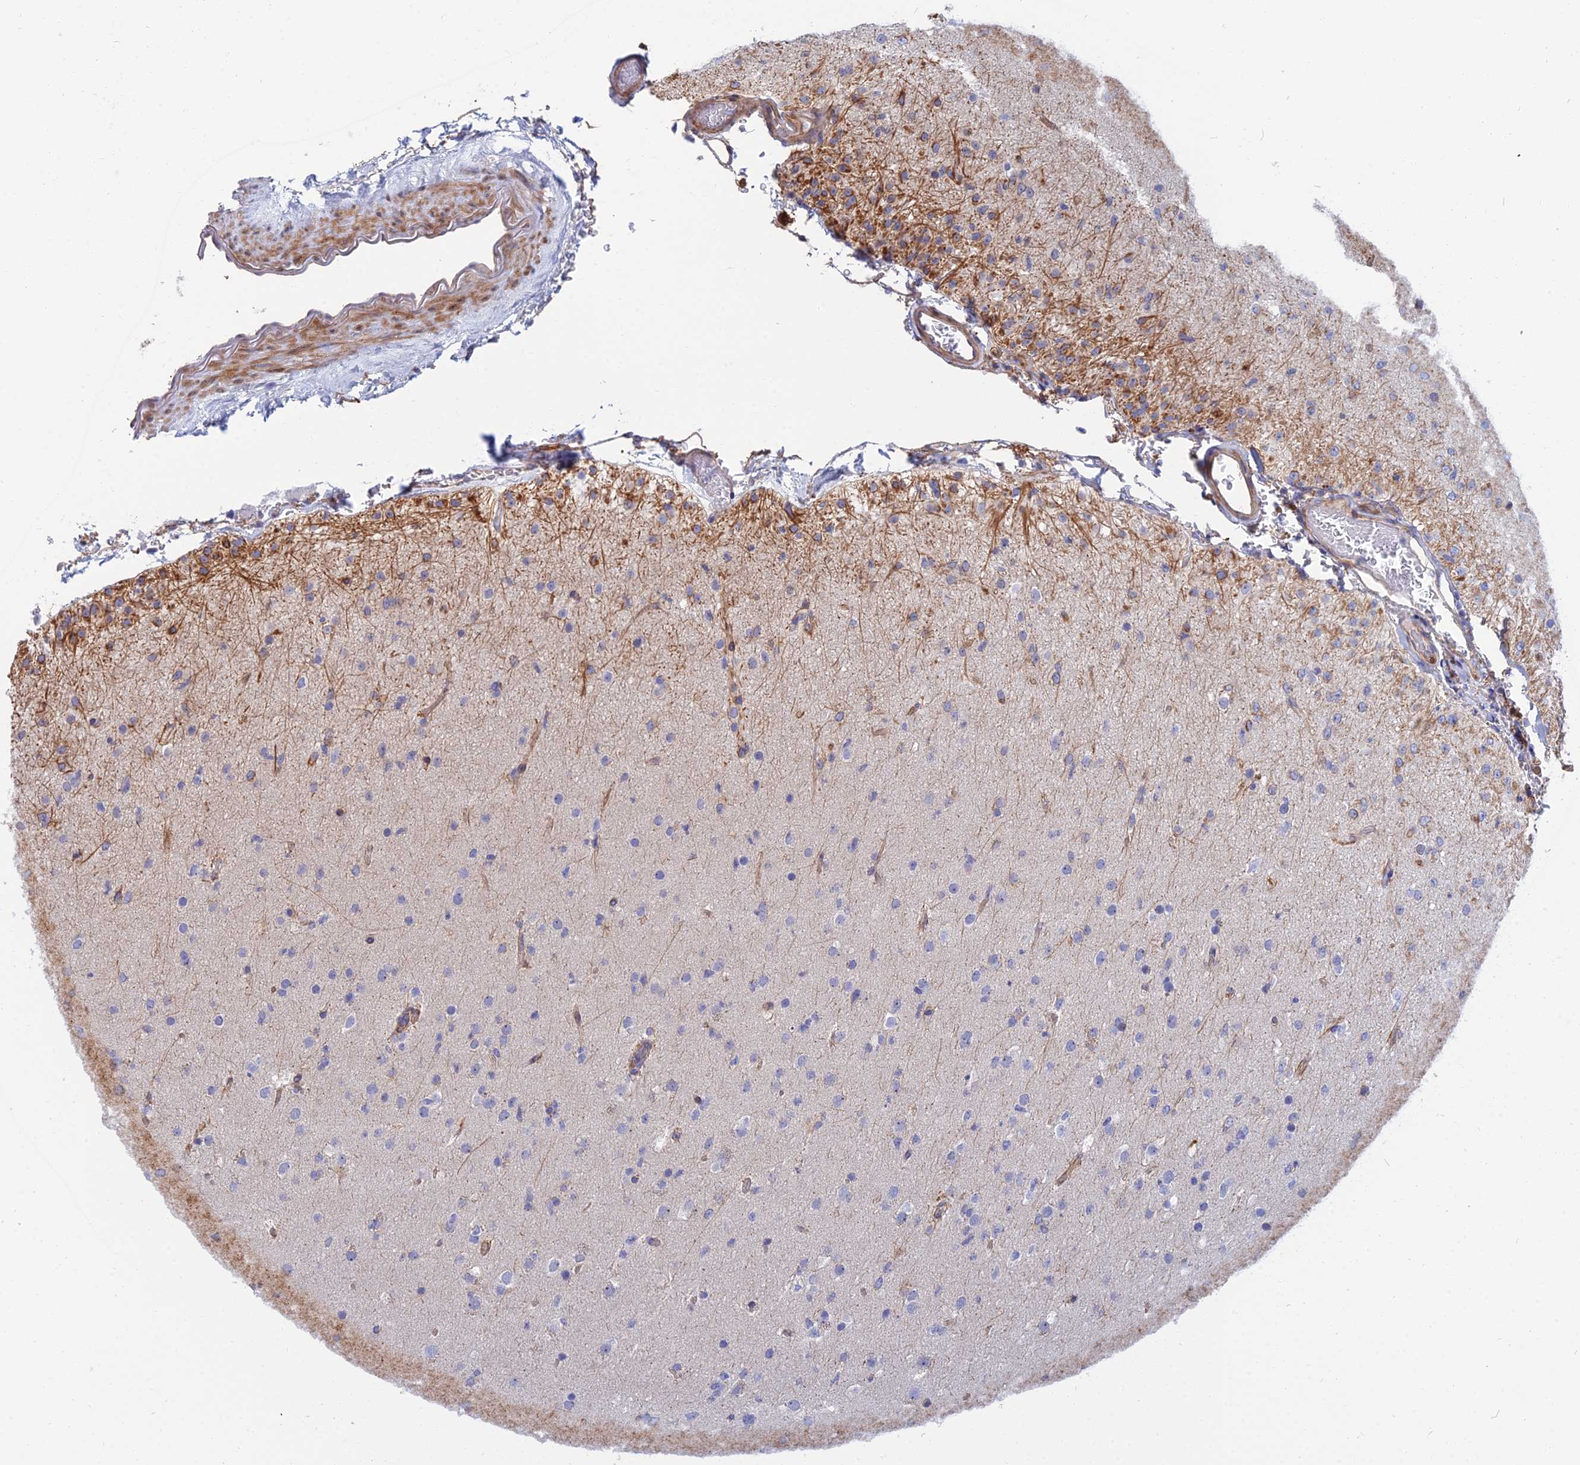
{"staining": {"intensity": "negative", "quantity": "none", "location": "none"}, "tissue": "glioma", "cell_type": "Tumor cells", "image_type": "cancer", "snomed": [{"axis": "morphology", "description": "Glioma, malignant, Low grade"}, {"axis": "topography", "description": "Brain"}], "caption": "Tumor cells are negative for brown protein staining in malignant glioma (low-grade).", "gene": "TRIM43B", "patient": {"sex": "male", "age": 65}}